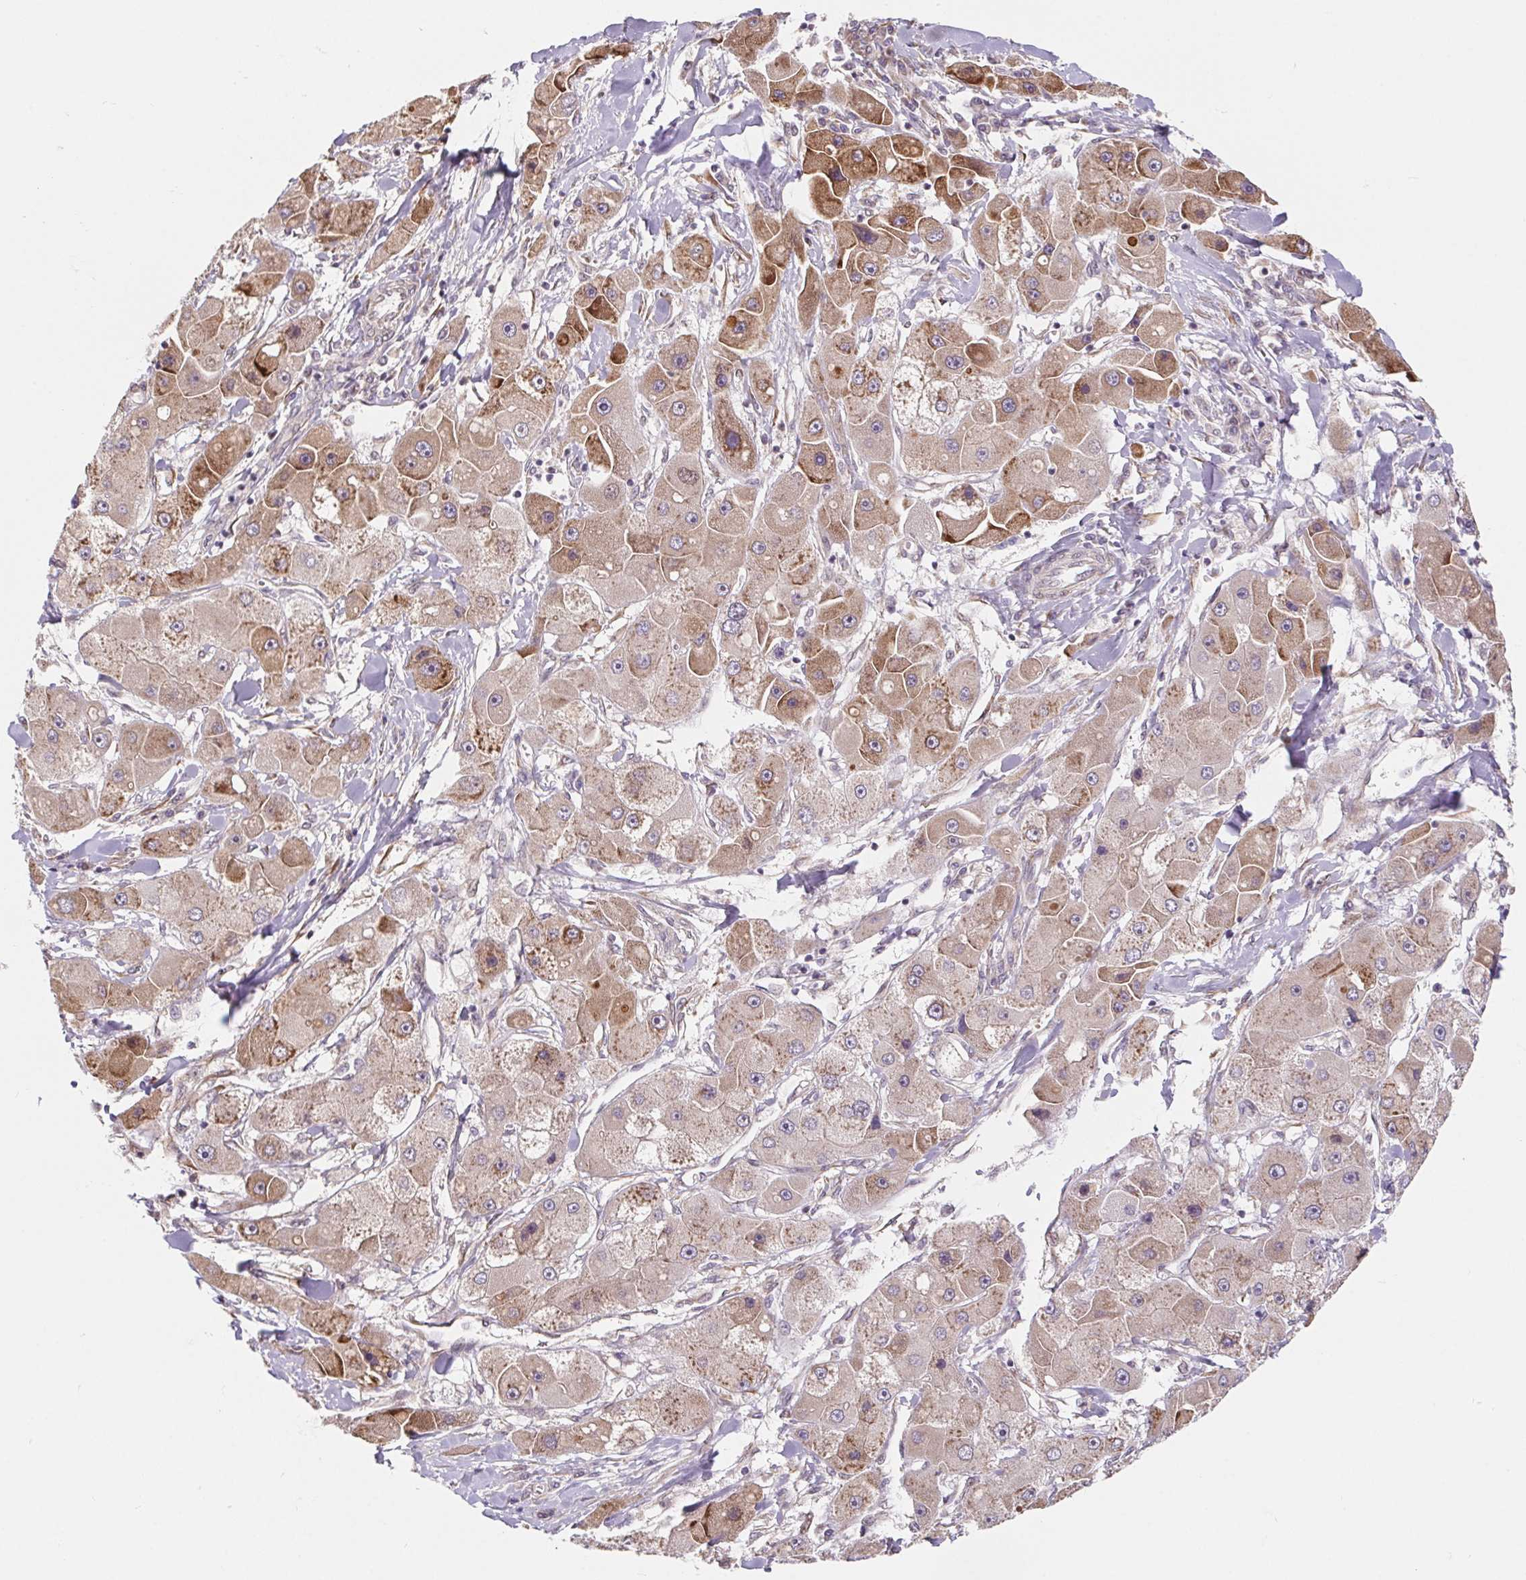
{"staining": {"intensity": "moderate", "quantity": "25%-75%", "location": "cytoplasmic/membranous"}, "tissue": "liver cancer", "cell_type": "Tumor cells", "image_type": "cancer", "snomed": [{"axis": "morphology", "description": "Carcinoma, Hepatocellular, NOS"}, {"axis": "topography", "description": "Liver"}], "caption": "Tumor cells show medium levels of moderate cytoplasmic/membranous staining in approximately 25%-75% of cells in human liver hepatocellular carcinoma.", "gene": "LYPD5", "patient": {"sex": "male", "age": 24}}